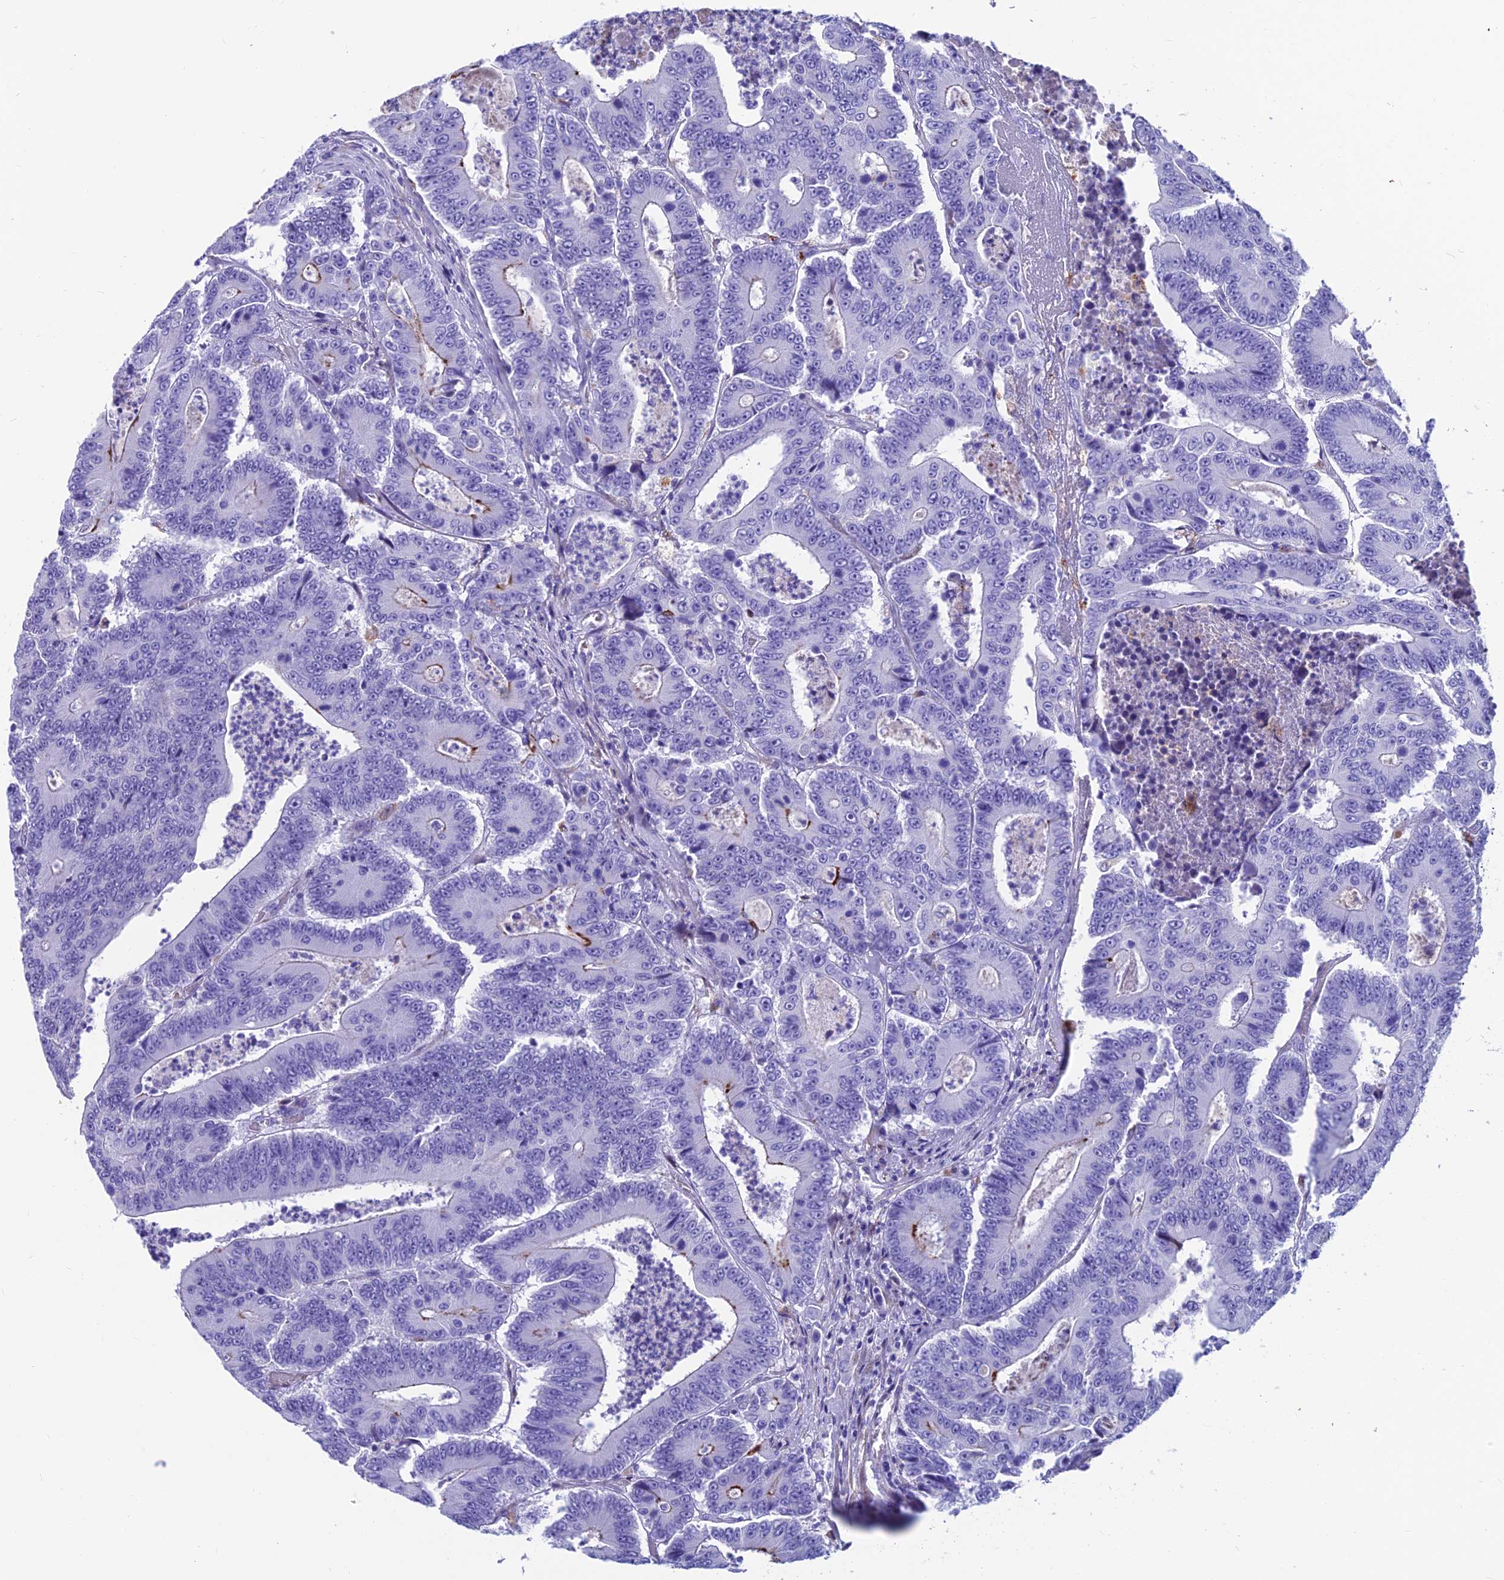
{"staining": {"intensity": "negative", "quantity": "none", "location": "none"}, "tissue": "colorectal cancer", "cell_type": "Tumor cells", "image_type": "cancer", "snomed": [{"axis": "morphology", "description": "Adenocarcinoma, NOS"}, {"axis": "topography", "description": "Colon"}], "caption": "Immunohistochemistry (IHC) of human colorectal cancer (adenocarcinoma) displays no staining in tumor cells.", "gene": "GNG11", "patient": {"sex": "male", "age": 83}}